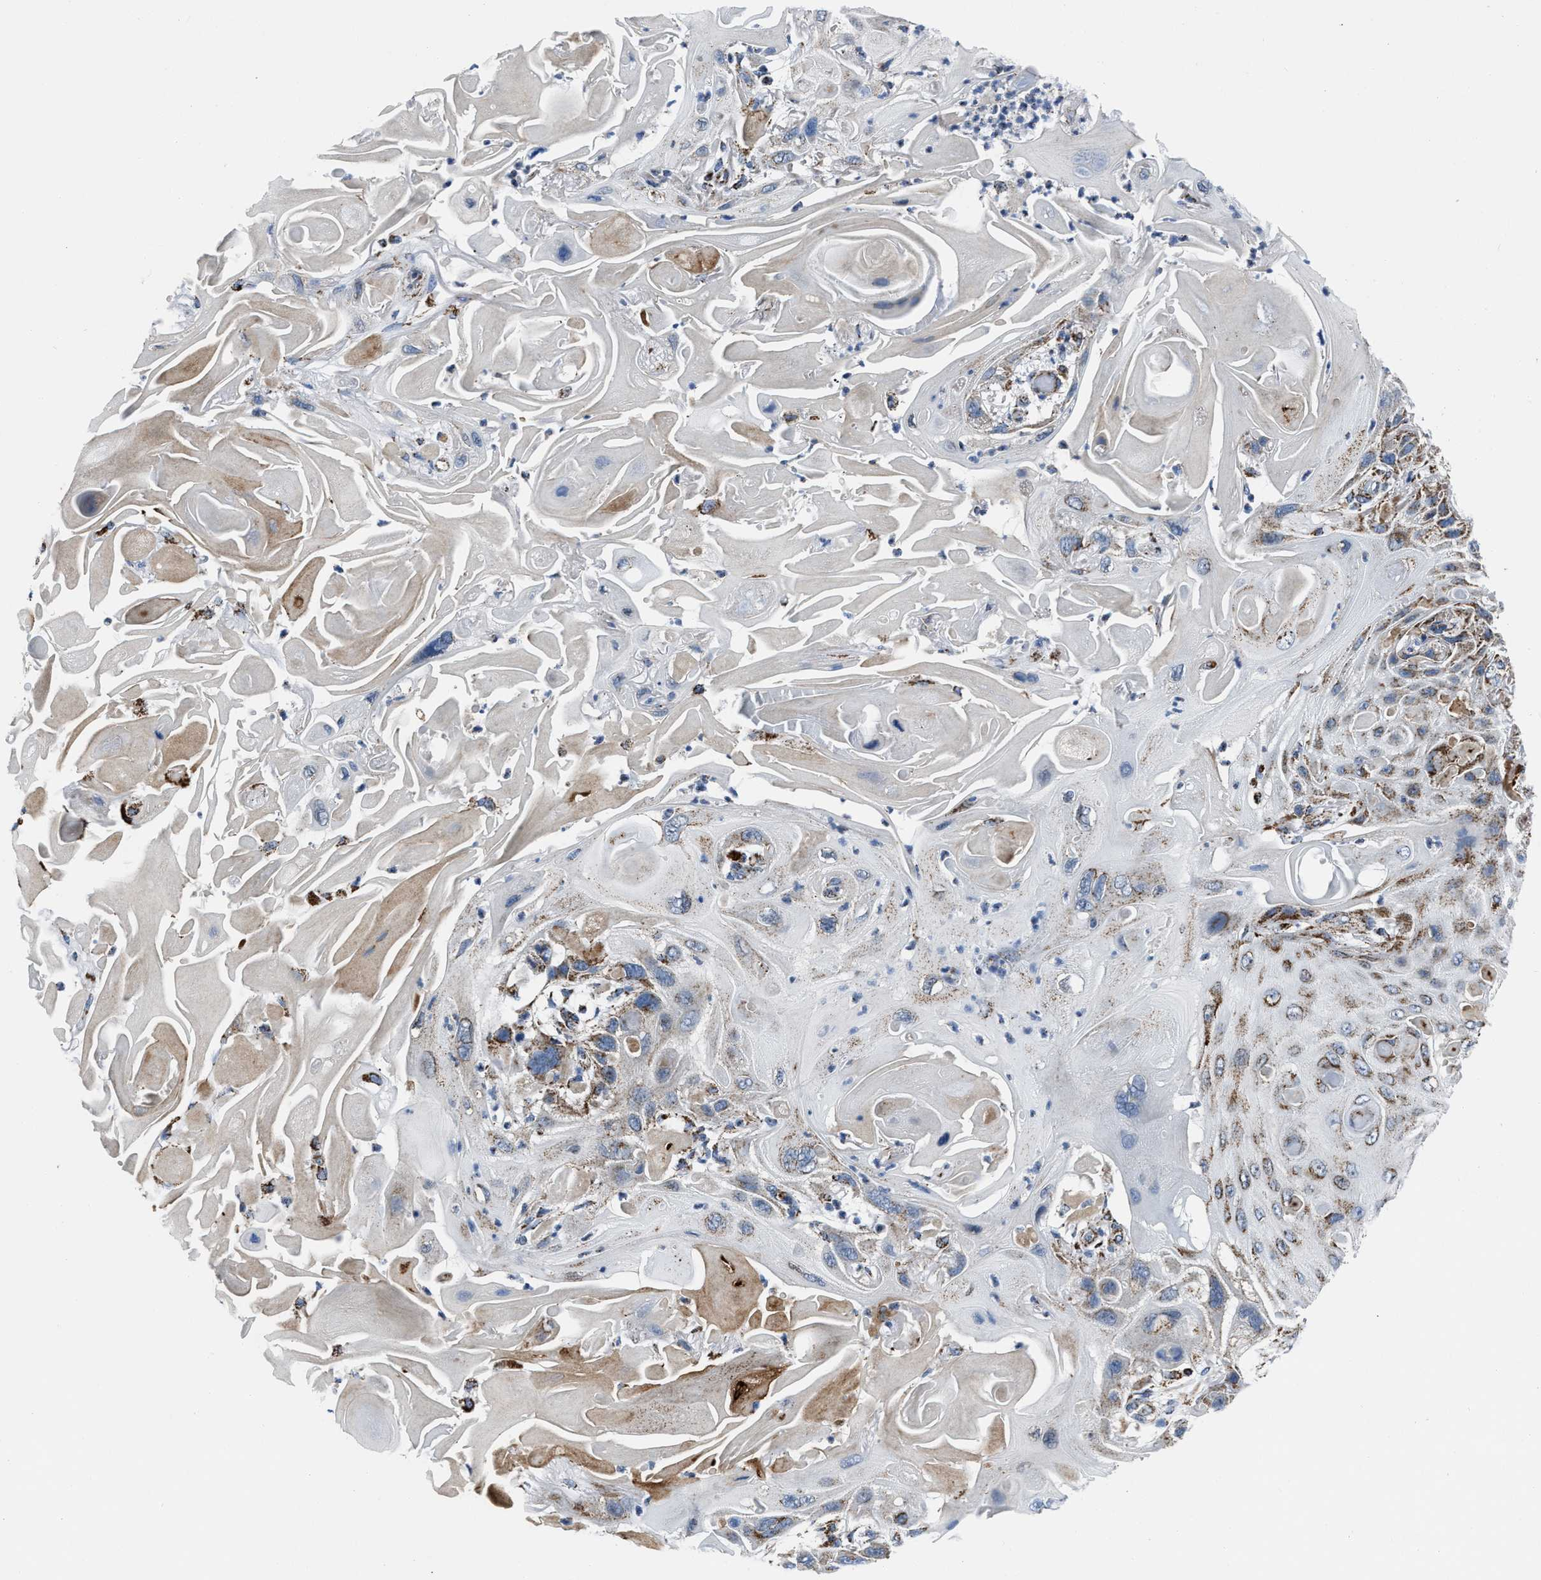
{"staining": {"intensity": "moderate", "quantity": "25%-75%", "location": "cytoplasmic/membranous"}, "tissue": "skin cancer", "cell_type": "Tumor cells", "image_type": "cancer", "snomed": [{"axis": "morphology", "description": "Squamous cell carcinoma, NOS"}, {"axis": "topography", "description": "Skin"}], "caption": "An immunohistochemistry (IHC) photomicrograph of tumor tissue is shown. Protein staining in brown shows moderate cytoplasmic/membranous positivity in skin cancer within tumor cells.", "gene": "NSD3", "patient": {"sex": "female", "age": 77}}